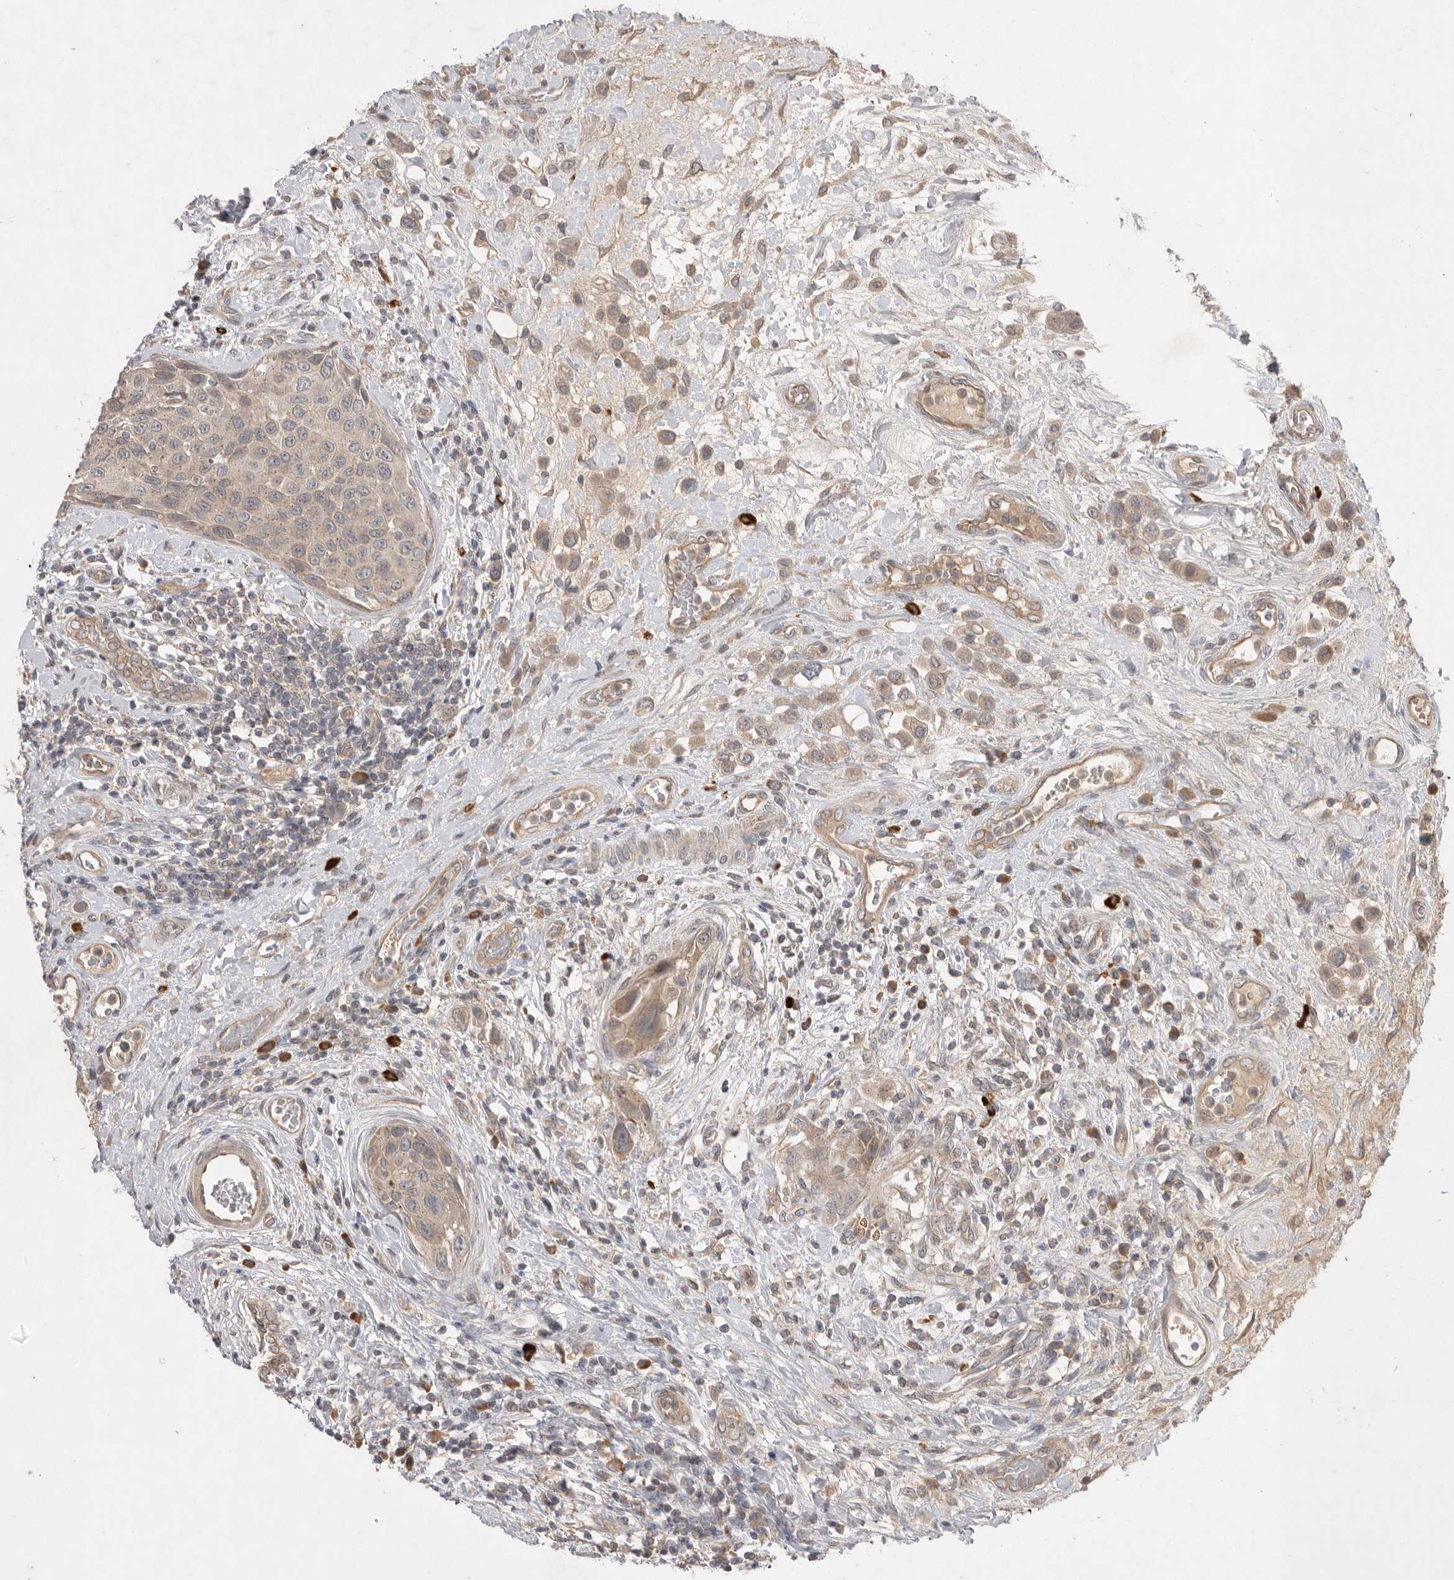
{"staining": {"intensity": "weak", "quantity": "25%-75%", "location": "cytoplasmic/membranous"}, "tissue": "urothelial cancer", "cell_type": "Tumor cells", "image_type": "cancer", "snomed": [{"axis": "morphology", "description": "Urothelial carcinoma, High grade"}, {"axis": "topography", "description": "Urinary bladder"}], "caption": "Brown immunohistochemical staining in human urothelial cancer shows weak cytoplasmic/membranous positivity in approximately 25%-75% of tumor cells.", "gene": "NRCAM", "patient": {"sex": "male", "age": 50}}